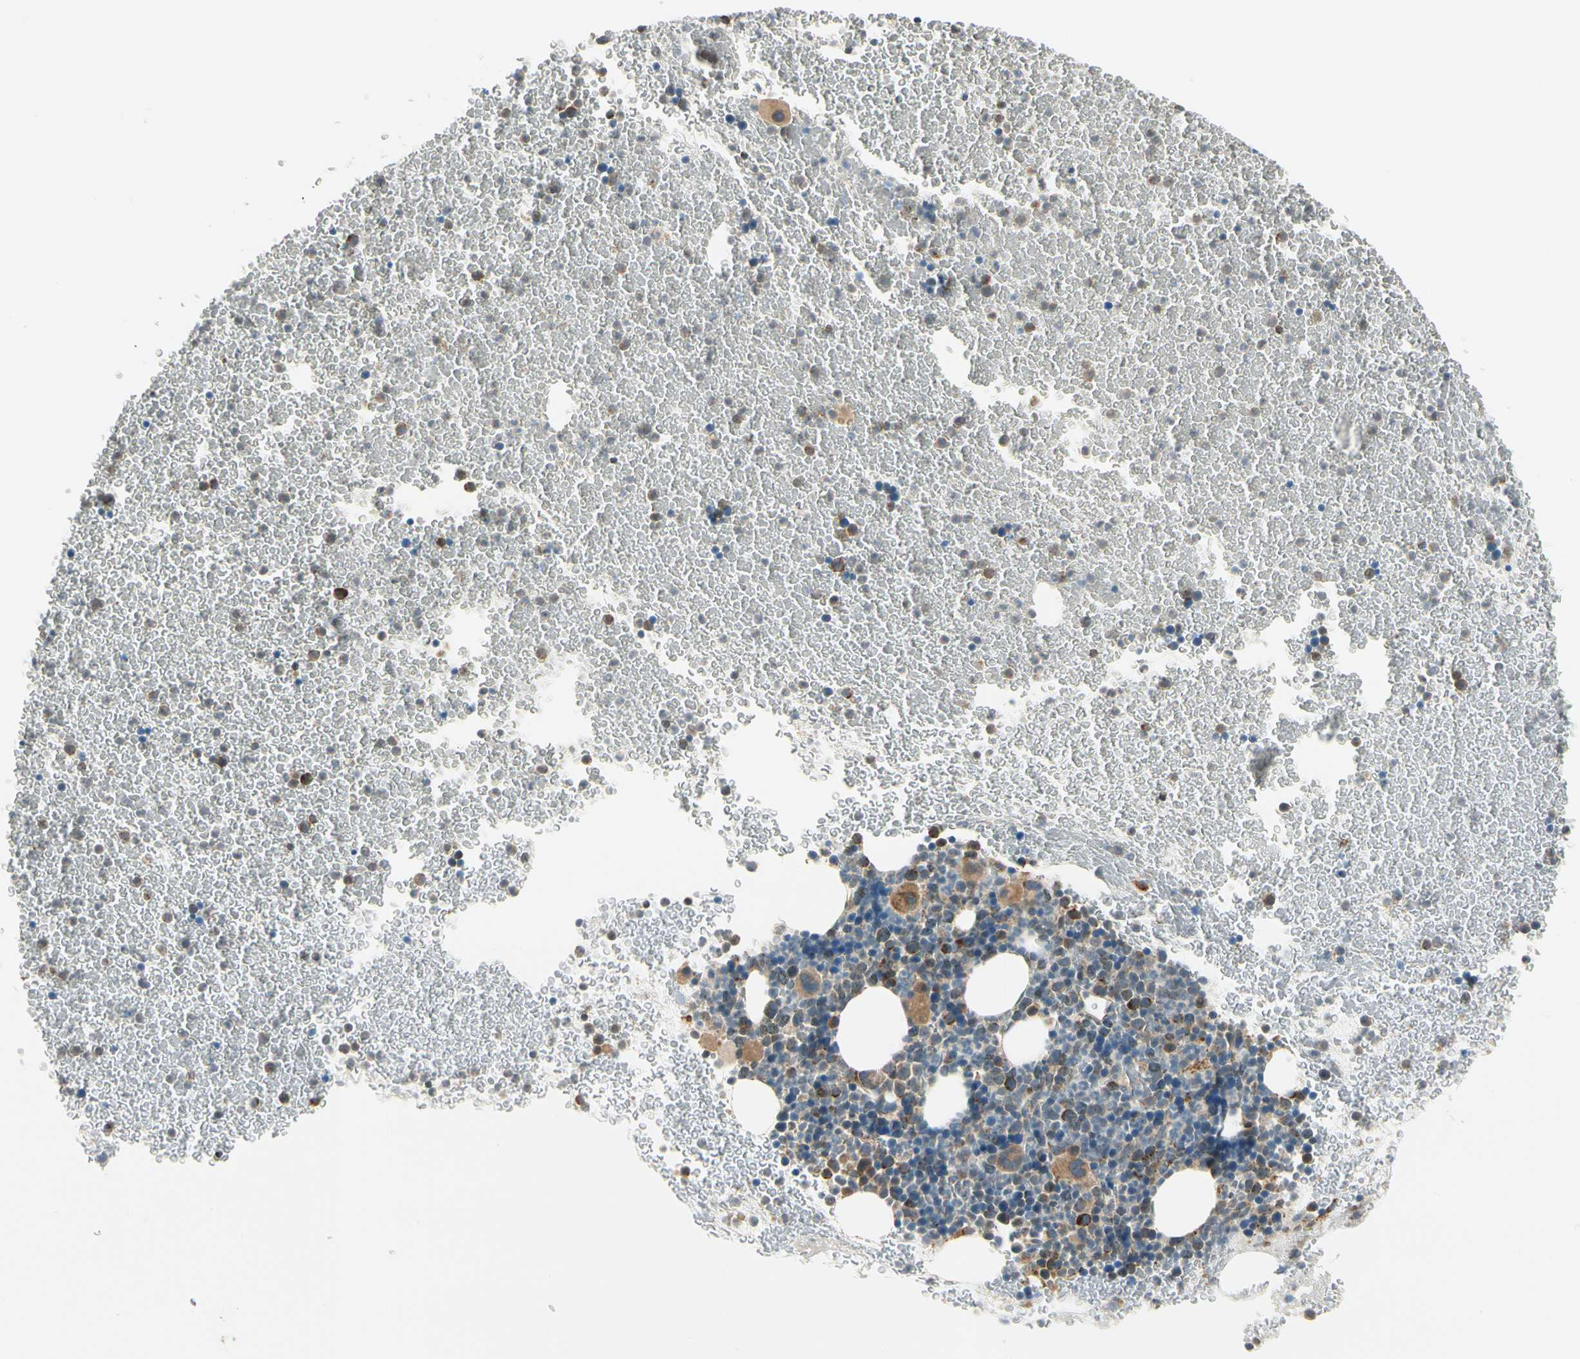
{"staining": {"intensity": "moderate", "quantity": "<25%", "location": "cytoplasmic/membranous"}, "tissue": "bone marrow", "cell_type": "Hematopoietic cells", "image_type": "normal", "snomed": [{"axis": "morphology", "description": "Normal tissue, NOS"}, {"axis": "topography", "description": "Bone marrow"}], "caption": "The histopathology image exhibits staining of benign bone marrow, revealing moderate cytoplasmic/membranous protein staining (brown color) within hematopoietic cells.", "gene": "EPHB3", "patient": {"sex": "female", "age": 53}}